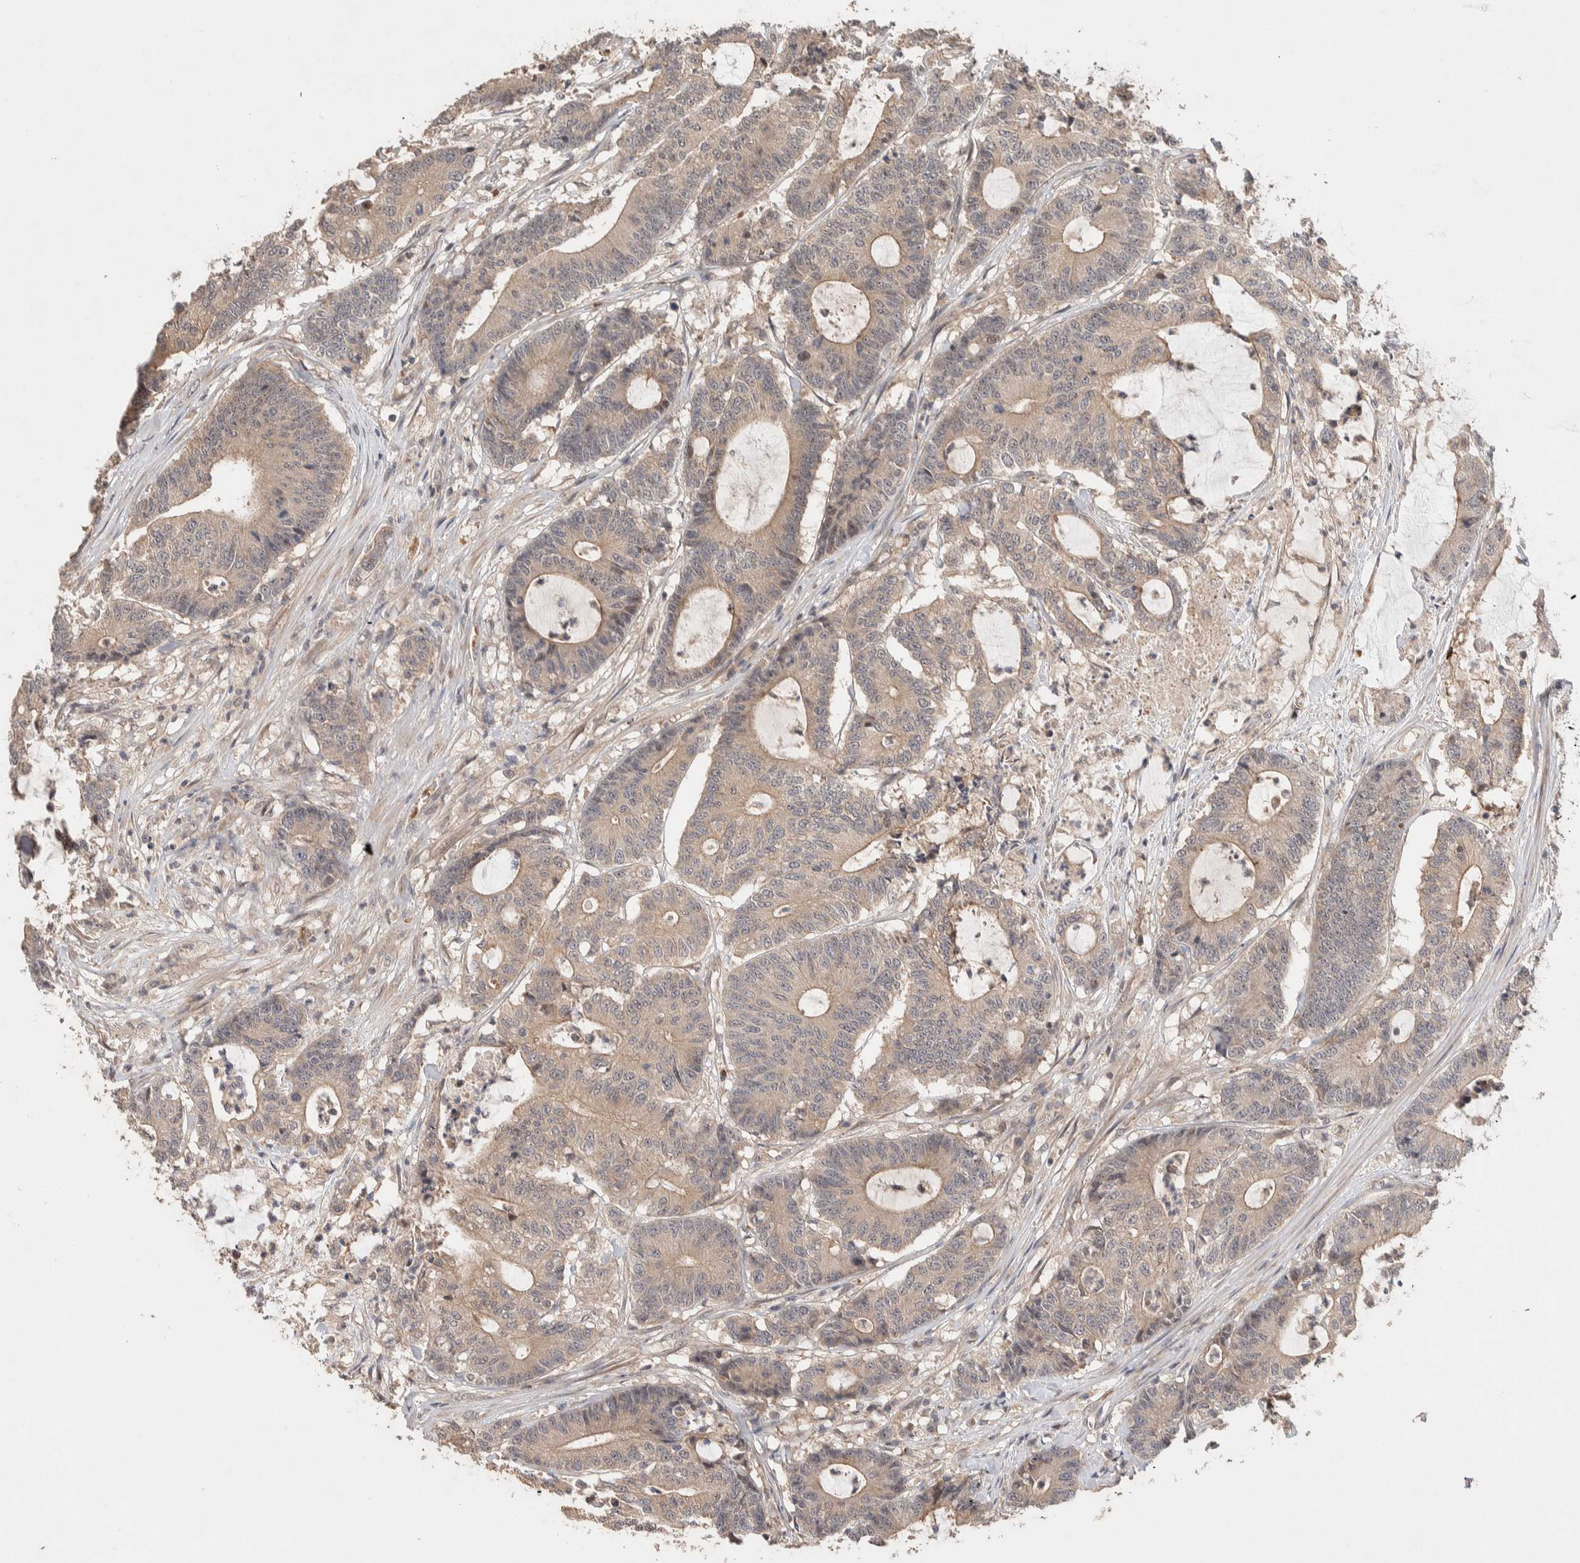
{"staining": {"intensity": "weak", "quantity": ">75%", "location": "cytoplasmic/membranous"}, "tissue": "colorectal cancer", "cell_type": "Tumor cells", "image_type": "cancer", "snomed": [{"axis": "morphology", "description": "Adenocarcinoma, NOS"}, {"axis": "topography", "description": "Colon"}], "caption": "Adenocarcinoma (colorectal) stained with immunohistochemistry (IHC) exhibits weak cytoplasmic/membranous staining in about >75% of tumor cells.", "gene": "CASK", "patient": {"sex": "female", "age": 84}}